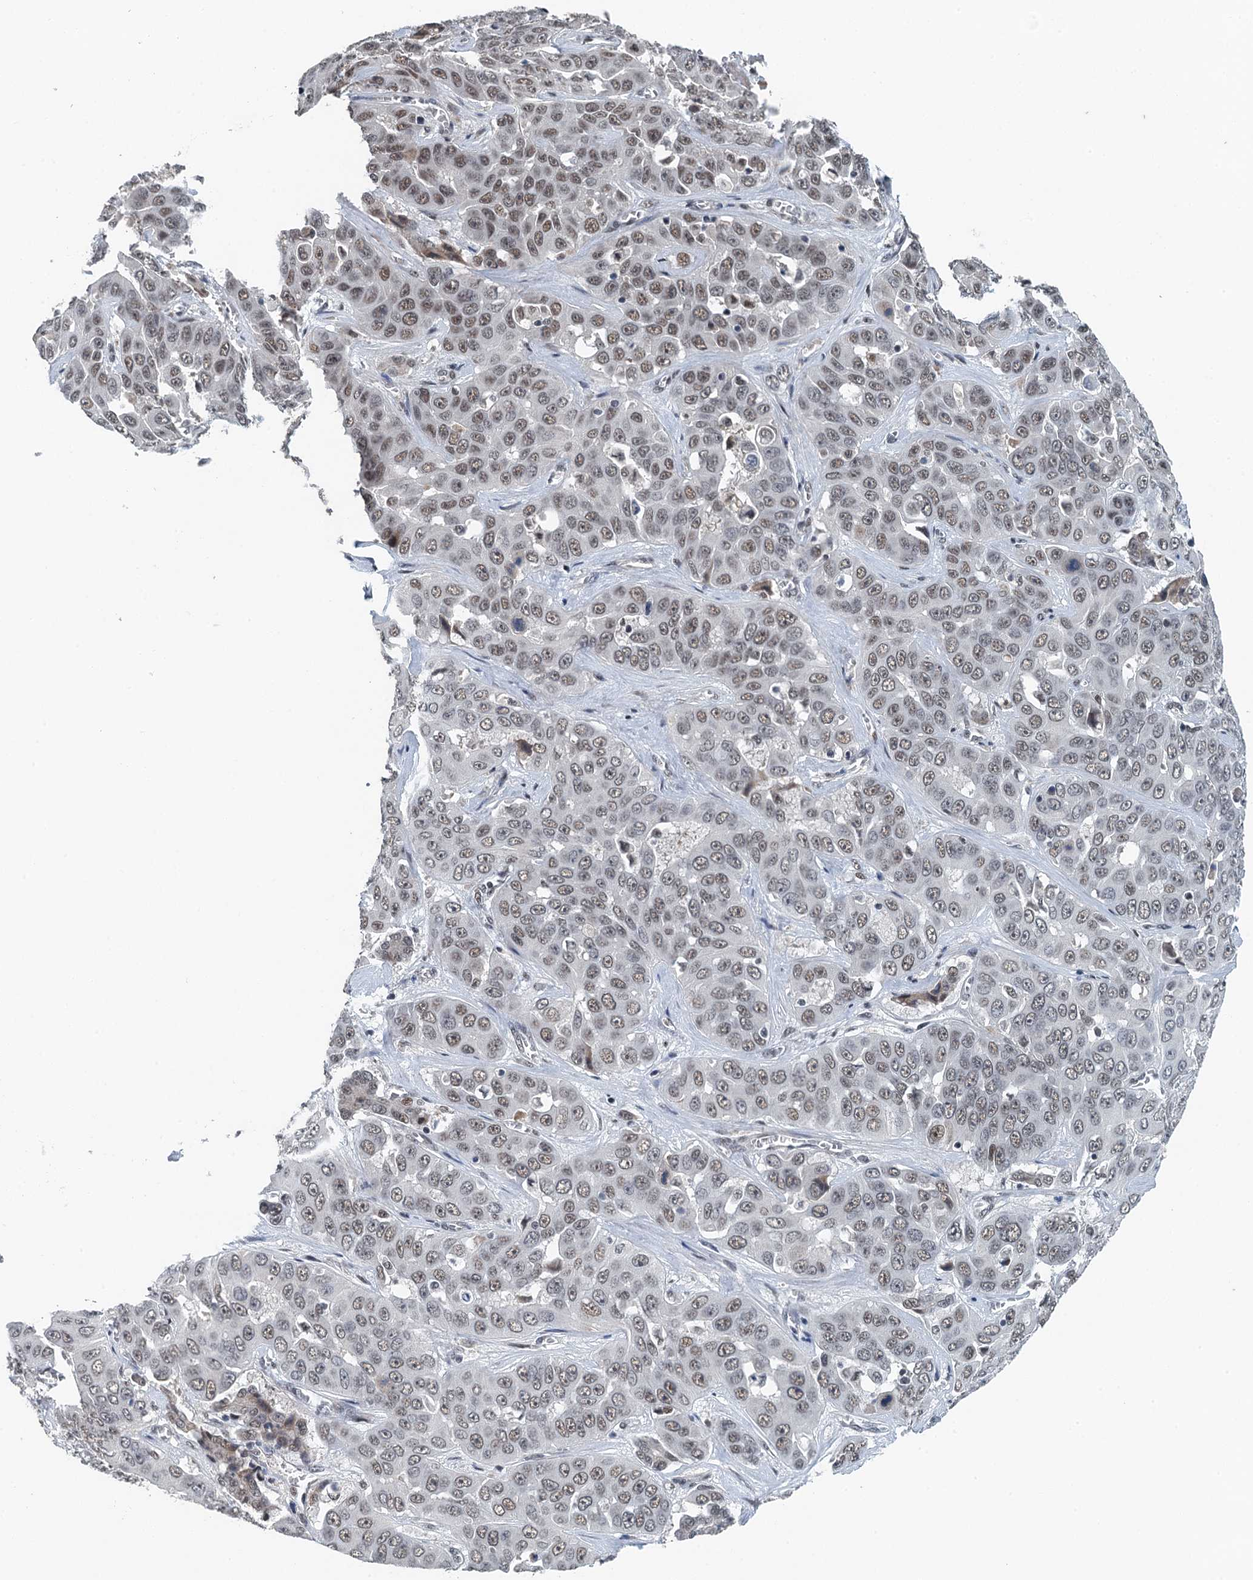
{"staining": {"intensity": "weak", "quantity": ">75%", "location": "nuclear"}, "tissue": "liver cancer", "cell_type": "Tumor cells", "image_type": "cancer", "snomed": [{"axis": "morphology", "description": "Cholangiocarcinoma"}, {"axis": "topography", "description": "Liver"}], "caption": "Immunohistochemistry photomicrograph of neoplastic tissue: liver cancer (cholangiocarcinoma) stained using immunohistochemistry (IHC) demonstrates low levels of weak protein expression localized specifically in the nuclear of tumor cells, appearing as a nuclear brown color.", "gene": "MTA3", "patient": {"sex": "female", "age": 52}}